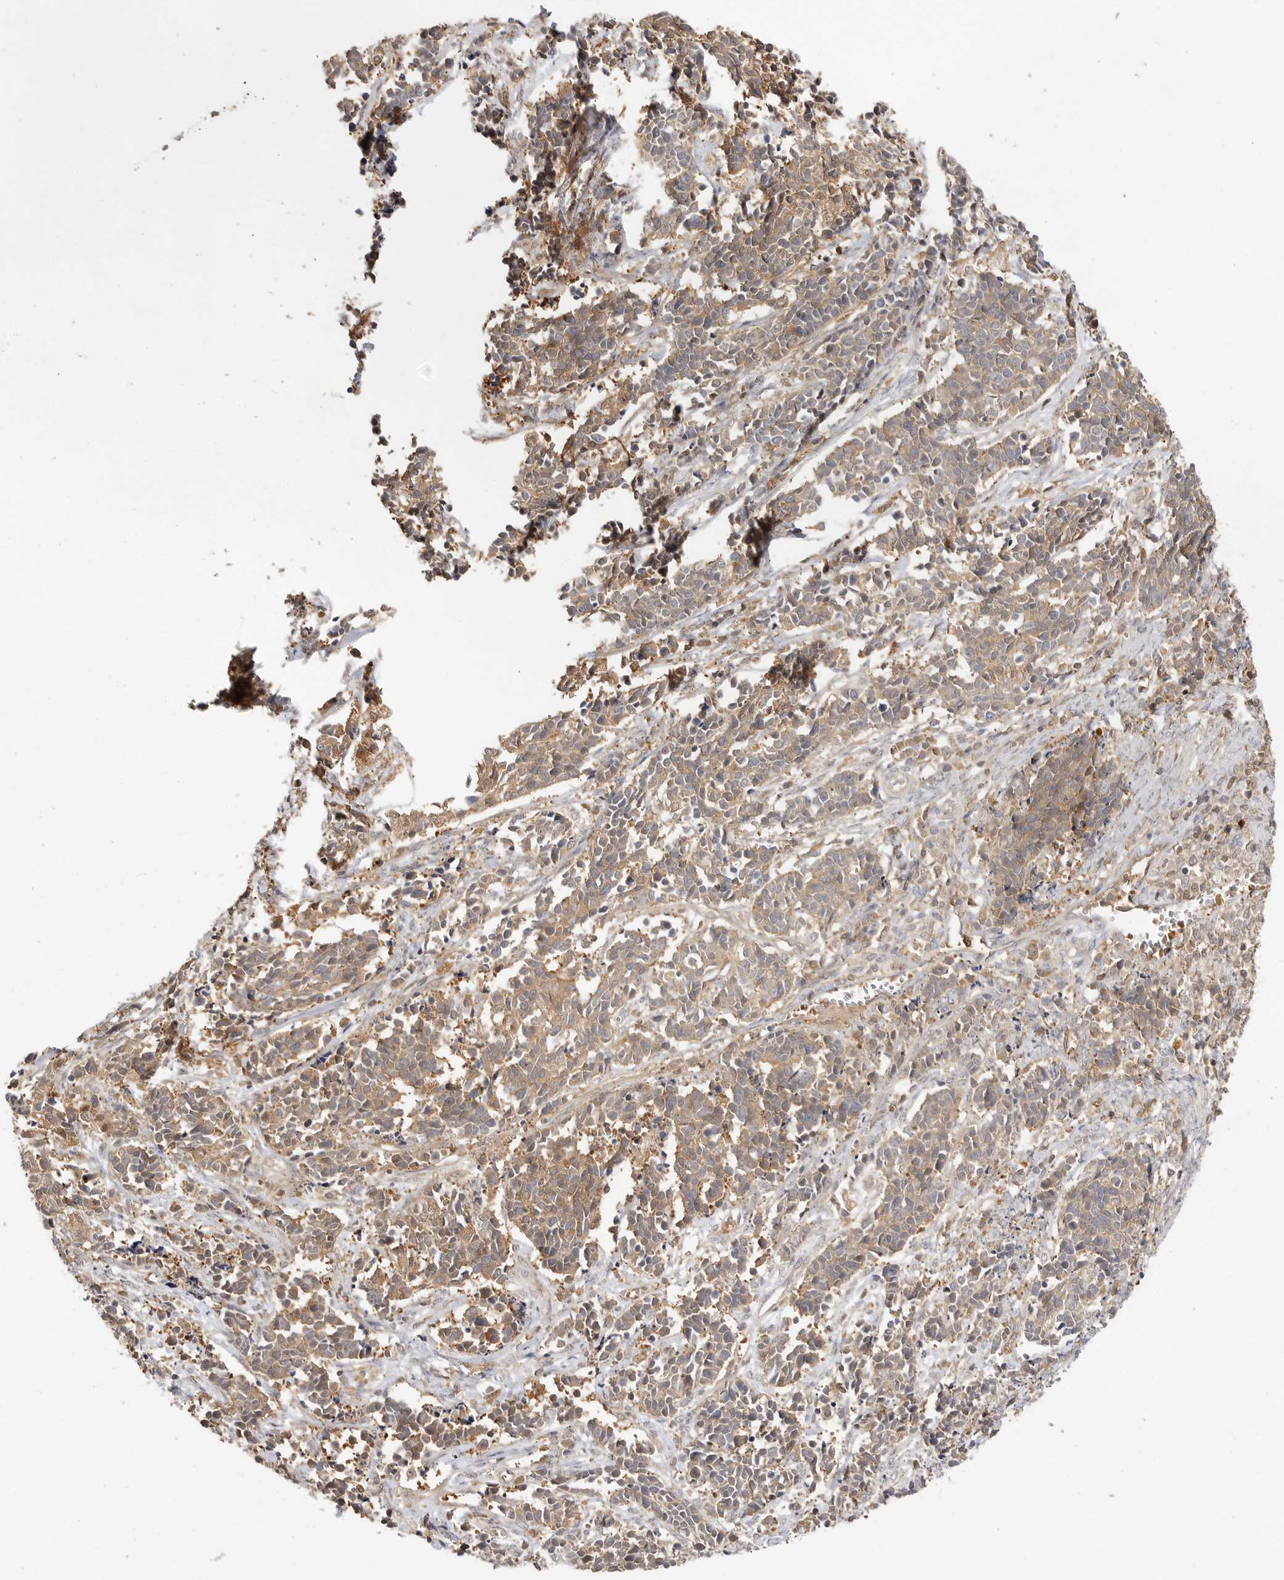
{"staining": {"intensity": "moderate", "quantity": ">75%", "location": "cytoplasmic/membranous"}, "tissue": "cervical cancer", "cell_type": "Tumor cells", "image_type": "cancer", "snomed": [{"axis": "morphology", "description": "Normal tissue, NOS"}, {"axis": "morphology", "description": "Squamous cell carcinoma, NOS"}, {"axis": "topography", "description": "Cervix"}], "caption": "A histopathology image showing moderate cytoplasmic/membranous expression in approximately >75% of tumor cells in squamous cell carcinoma (cervical), as visualized by brown immunohistochemical staining.", "gene": "CLDN12", "patient": {"sex": "female", "age": 35}}